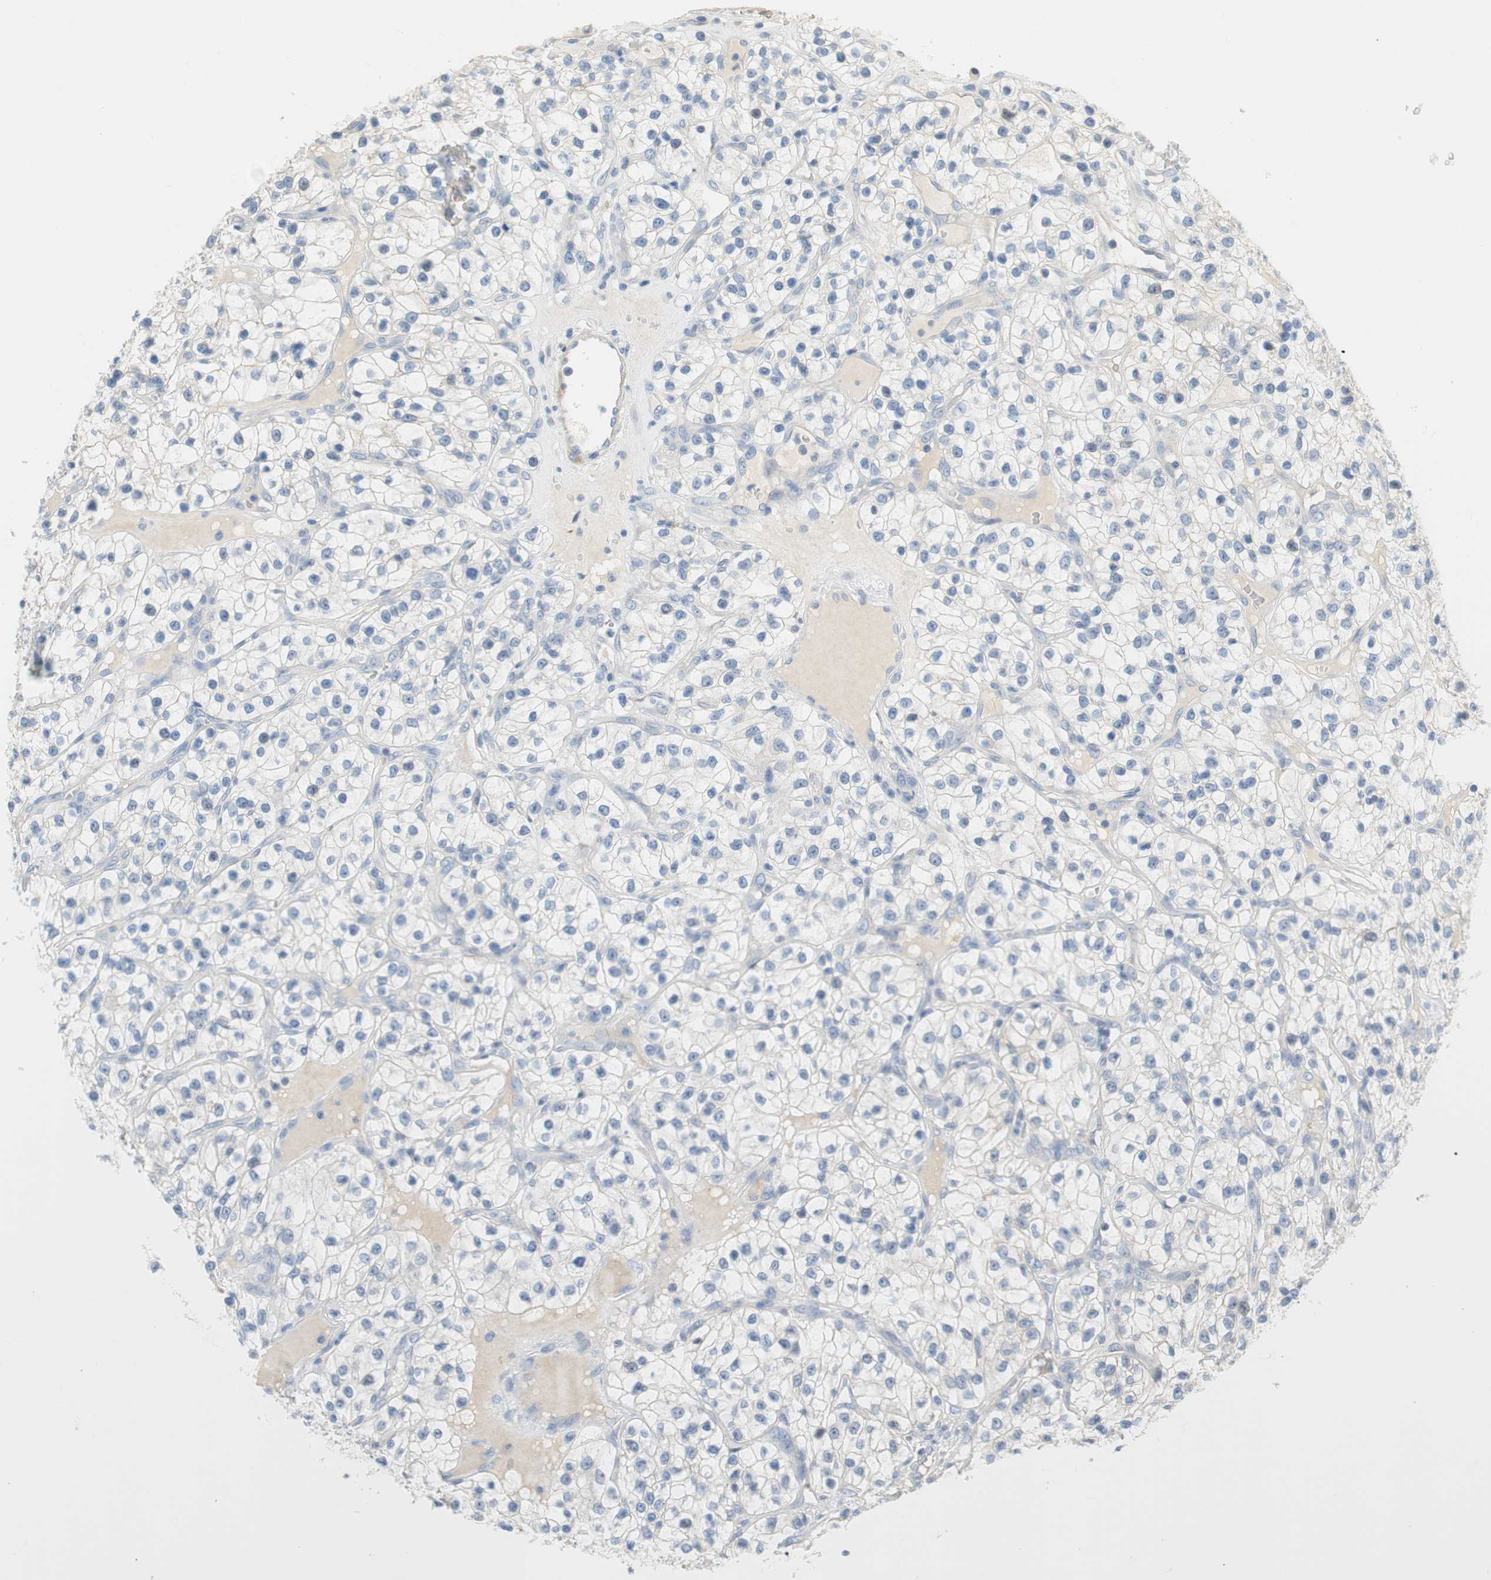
{"staining": {"intensity": "negative", "quantity": "none", "location": "none"}, "tissue": "renal cancer", "cell_type": "Tumor cells", "image_type": "cancer", "snomed": [{"axis": "morphology", "description": "Adenocarcinoma, NOS"}, {"axis": "topography", "description": "Kidney"}], "caption": "IHC of renal cancer reveals no positivity in tumor cells. Nuclei are stained in blue.", "gene": "CCM2L", "patient": {"sex": "female", "age": 57}}